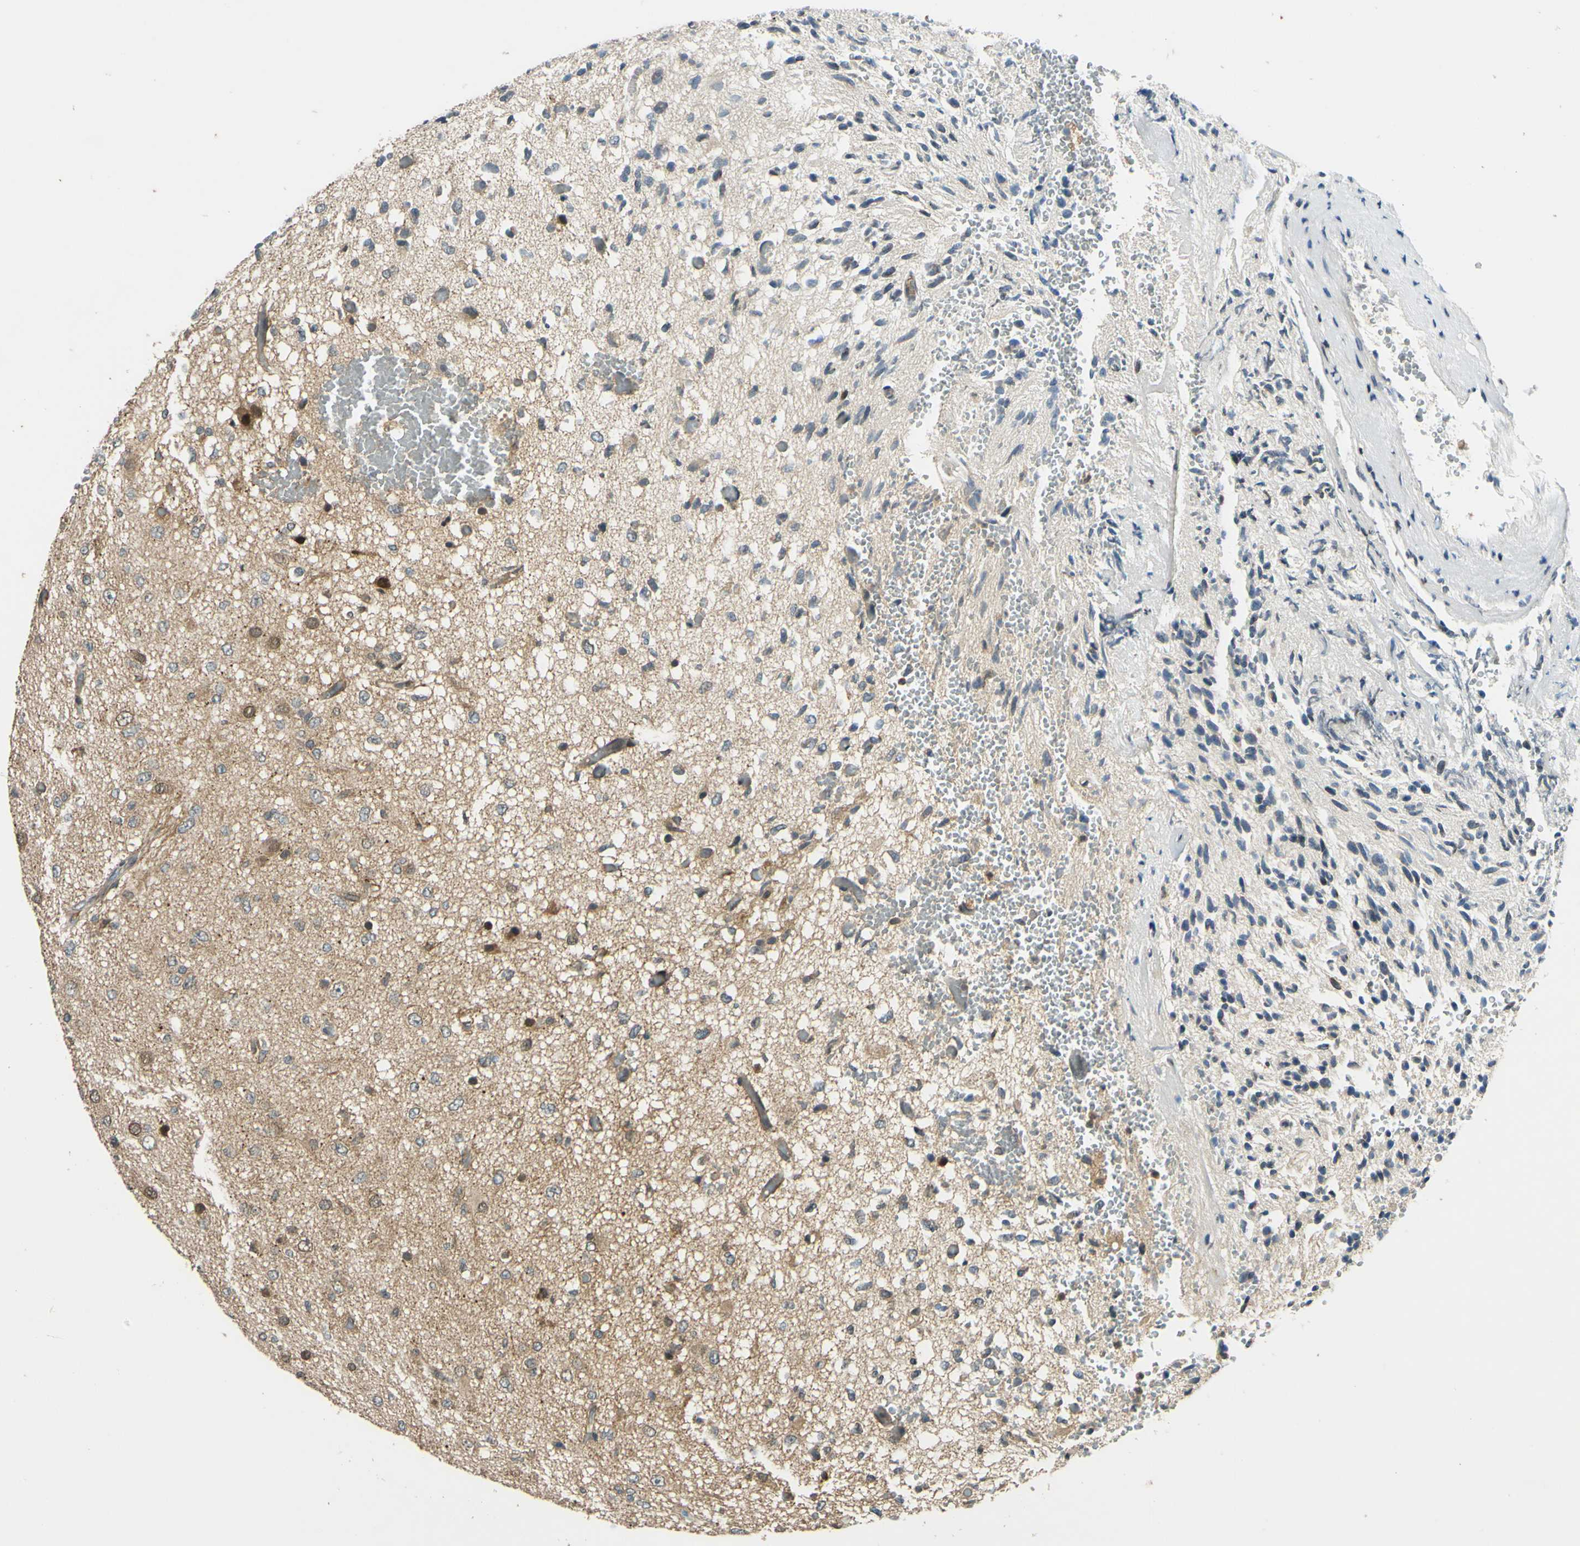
{"staining": {"intensity": "weak", "quantity": "25%-75%", "location": "cytoplasmic/membranous,nuclear"}, "tissue": "glioma", "cell_type": "Tumor cells", "image_type": "cancer", "snomed": [{"axis": "morphology", "description": "Glioma, malignant, High grade"}, {"axis": "topography", "description": "pancreas cauda"}], "caption": "Immunohistochemistry (IHC) image of neoplastic tissue: human malignant high-grade glioma stained using IHC exhibits low levels of weak protein expression localized specifically in the cytoplasmic/membranous and nuclear of tumor cells, appearing as a cytoplasmic/membranous and nuclear brown color.", "gene": "ABCC8", "patient": {"sex": "male", "age": 60}}